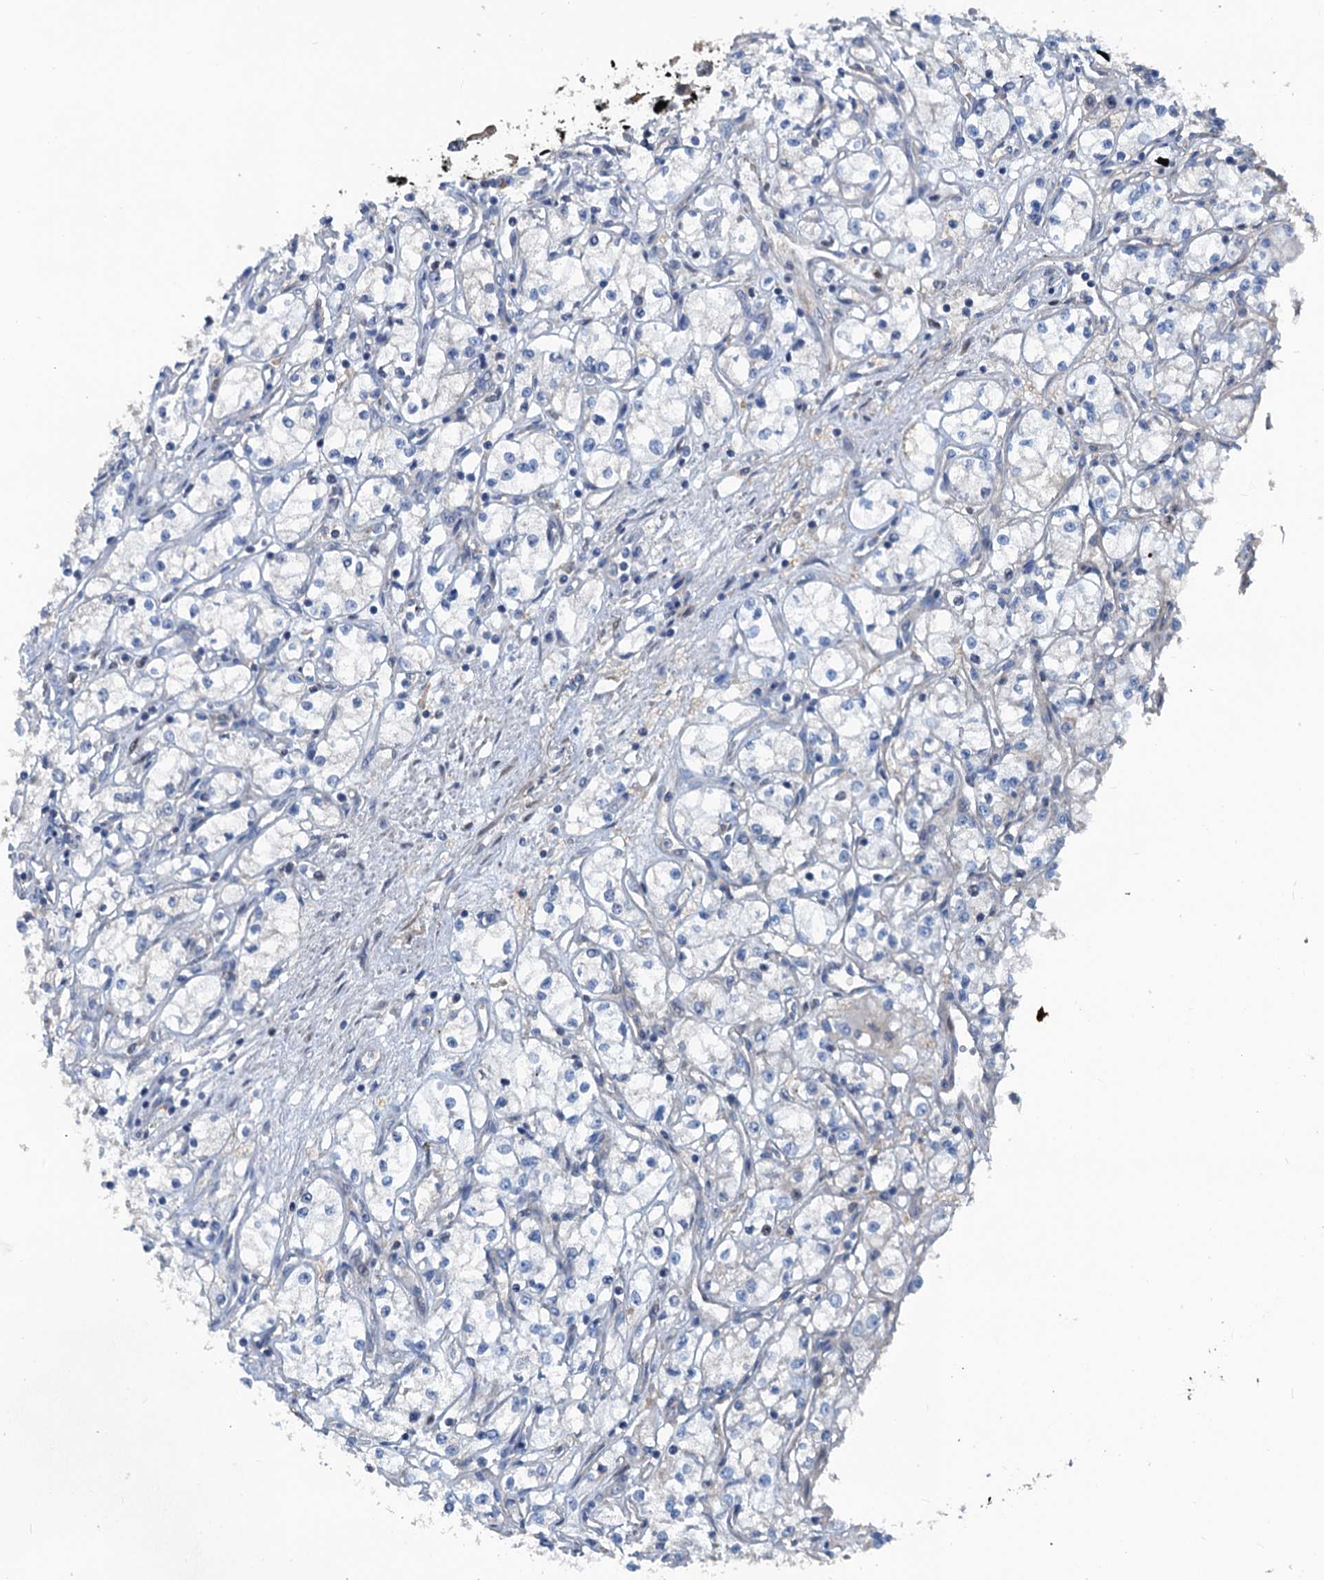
{"staining": {"intensity": "negative", "quantity": "none", "location": "none"}, "tissue": "renal cancer", "cell_type": "Tumor cells", "image_type": "cancer", "snomed": [{"axis": "morphology", "description": "Adenocarcinoma, NOS"}, {"axis": "topography", "description": "Kidney"}], "caption": "There is no significant positivity in tumor cells of renal cancer (adenocarcinoma).", "gene": "TEDC1", "patient": {"sex": "male", "age": 59}}